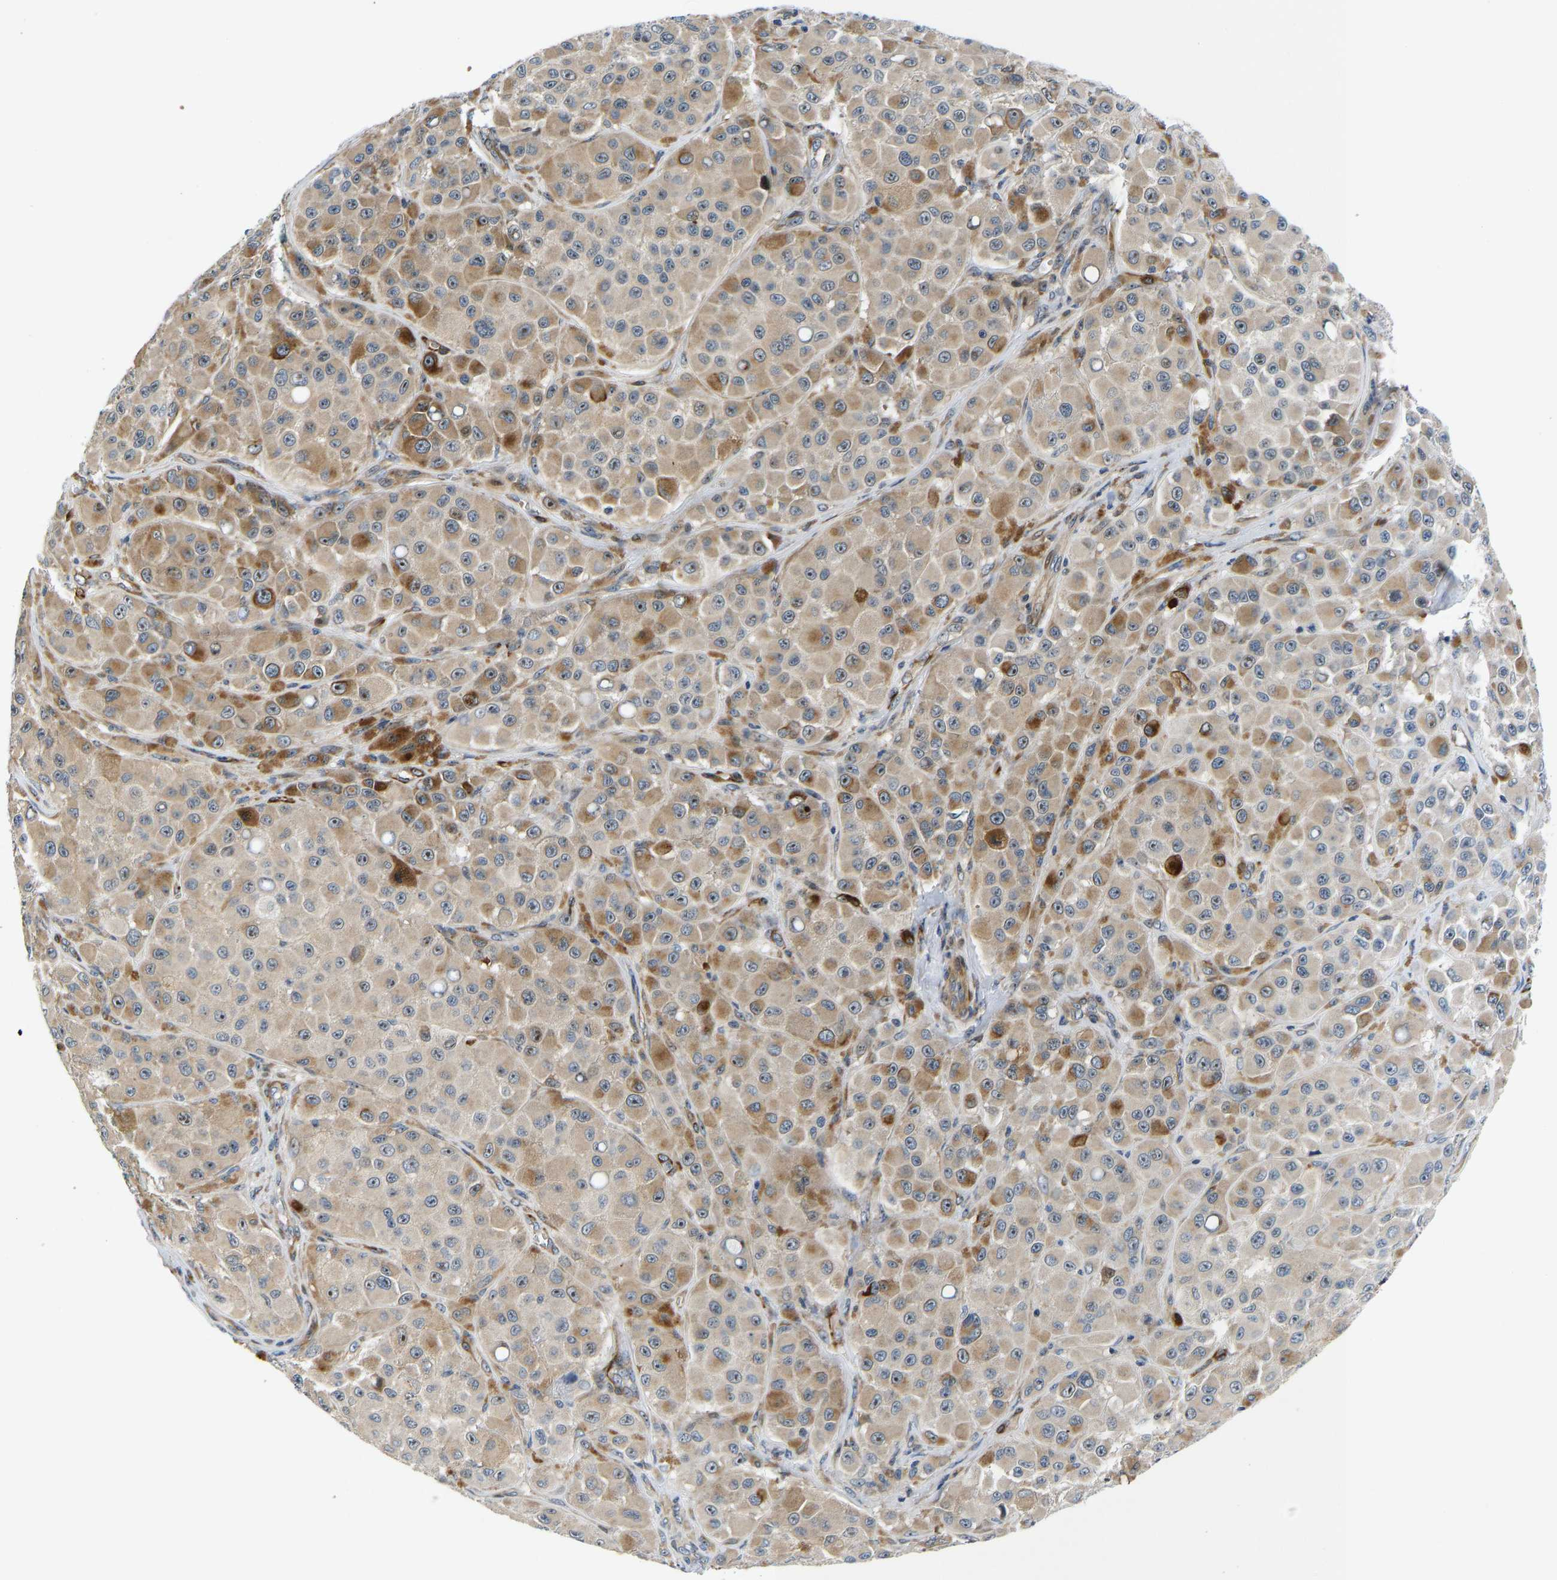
{"staining": {"intensity": "moderate", "quantity": "25%-75%", "location": "cytoplasmic/membranous,nuclear"}, "tissue": "melanoma", "cell_type": "Tumor cells", "image_type": "cancer", "snomed": [{"axis": "morphology", "description": "Malignant melanoma, NOS"}, {"axis": "topography", "description": "Skin"}], "caption": "An immunohistochemistry image of tumor tissue is shown. Protein staining in brown shows moderate cytoplasmic/membranous and nuclear positivity in melanoma within tumor cells. The staining is performed using DAB brown chromogen to label protein expression. The nuclei are counter-stained blue using hematoxylin.", "gene": "RESF1", "patient": {"sex": "male", "age": 84}}